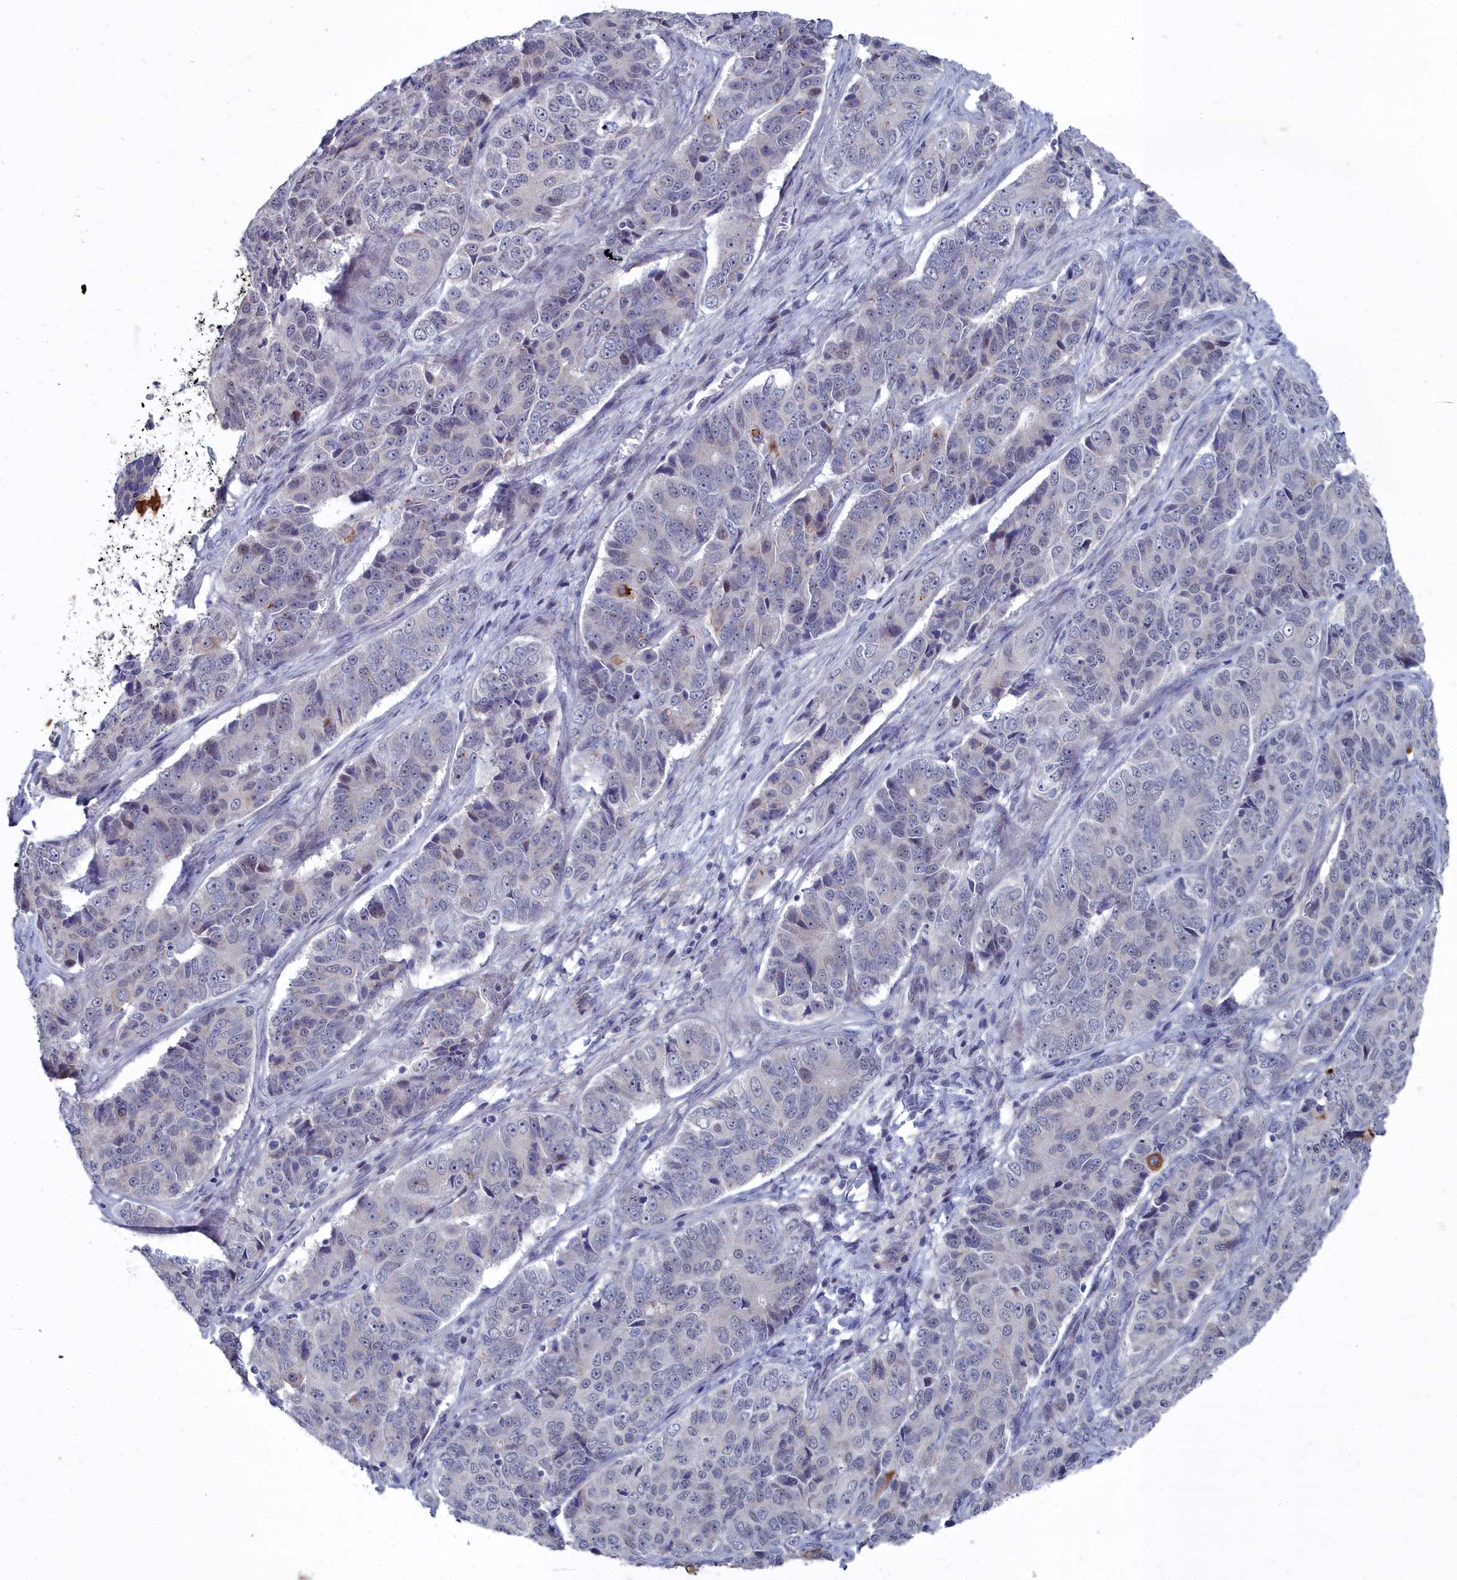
{"staining": {"intensity": "strong", "quantity": "<25%", "location": "cytoplasmic/membranous"}, "tissue": "ovarian cancer", "cell_type": "Tumor cells", "image_type": "cancer", "snomed": [{"axis": "morphology", "description": "Carcinoma, endometroid"}, {"axis": "topography", "description": "Ovary"}], "caption": "Immunohistochemistry histopathology image of neoplastic tissue: human ovarian cancer (endometroid carcinoma) stained using immunohistochemistry shows medium levels of strong protein expression localized specifically in the cytoplasmic/membranous of tumor cells, appearing as a cytoplasmic/membranous brown color.", "gene": "SHISAL2A", "patient": {"sex": "female", "age": 51}}